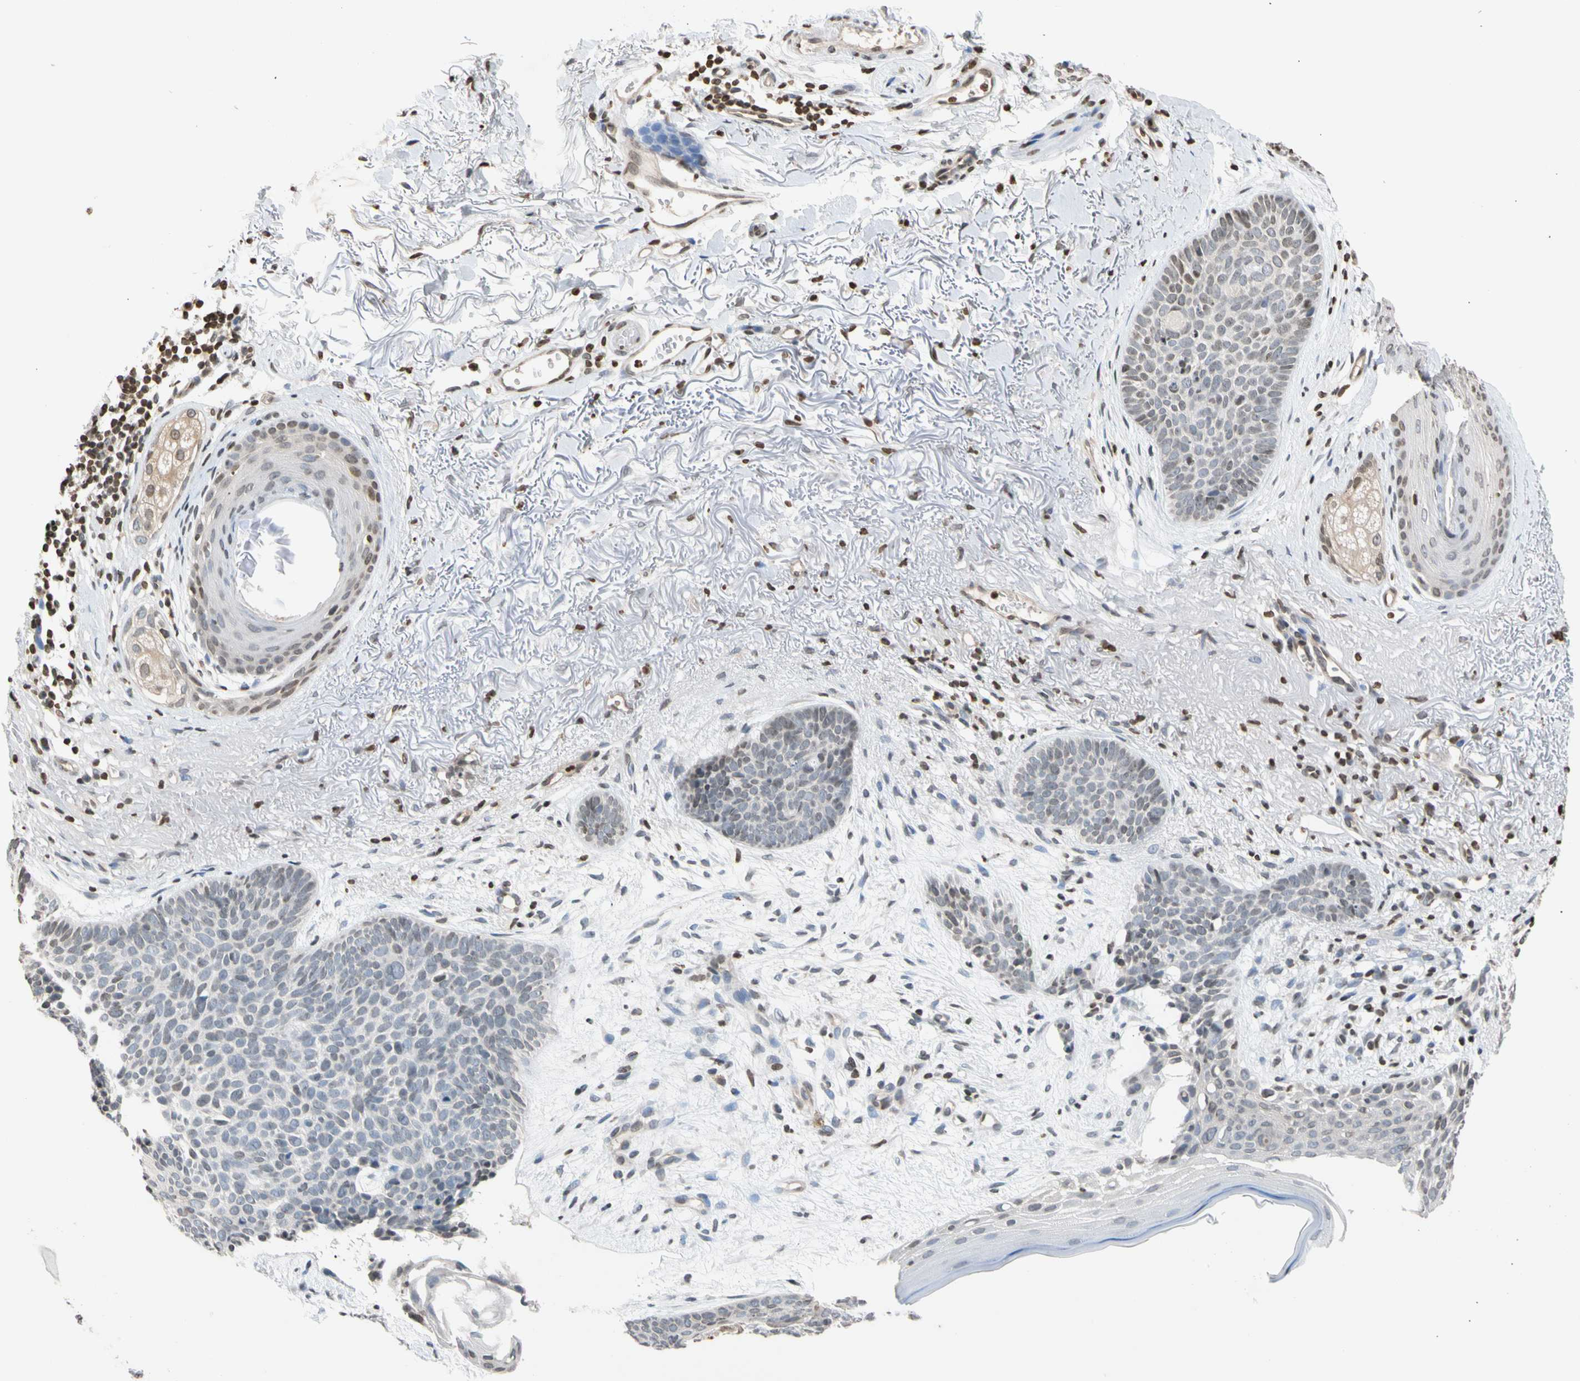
{"staining": {"intensity": "negative", "quantity": "none", "location": "none"}, "tissue": "skin cancer", "cell_type": "Tumor cells", "image_type": "cancer", "snomed": [{"axis": "morphology", "description": "Normal tissue, NOS"}, {"axis": "morphology", "description": "Basal cell carcinoma"}, {"axis": "topography", "description": "Skin"}], "caption": "Tumor cells are negative for brown protein staining in basal cell carcinoma (skin).", "gene": "GPX4", "patient": {"sex": "female", "age": 70}}